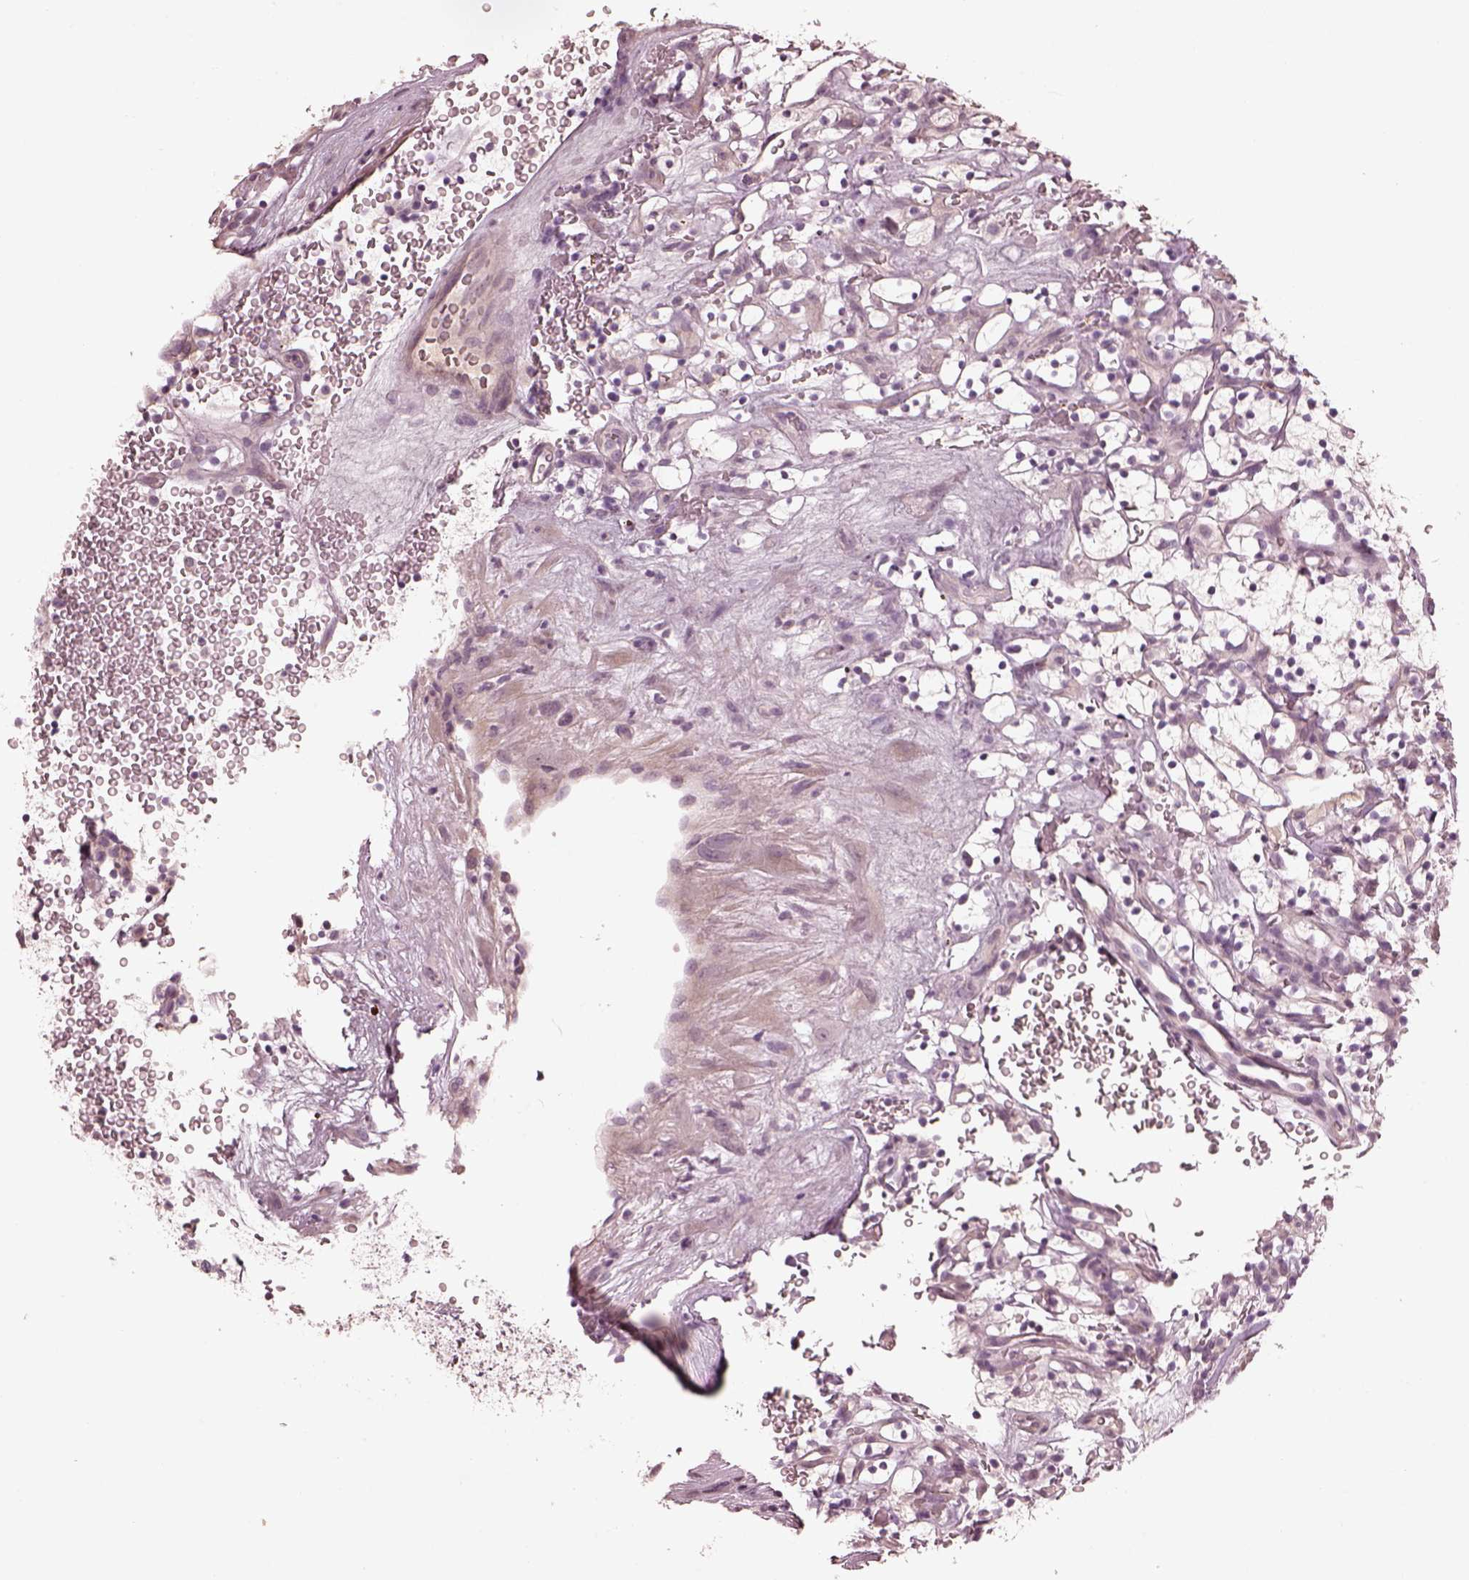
{"staining": {"intensity": "negative", "quantity": "none", "location": "none"}, "tissue": "renal cancer", "cell_type": "Tumor cells", "image_type": "cancer", "snomed": [{"axis": "morphology", "description": "Adenocarcinoma, NOS"}, {"axis": "topography", "description": "Kidney"}], "caption": "This is an IHC micrograph of renal adenocarcinoma. There is no staining in tumor cells.", "gene": "OPTC", "patient": {"sex": "female", "age": 64}}